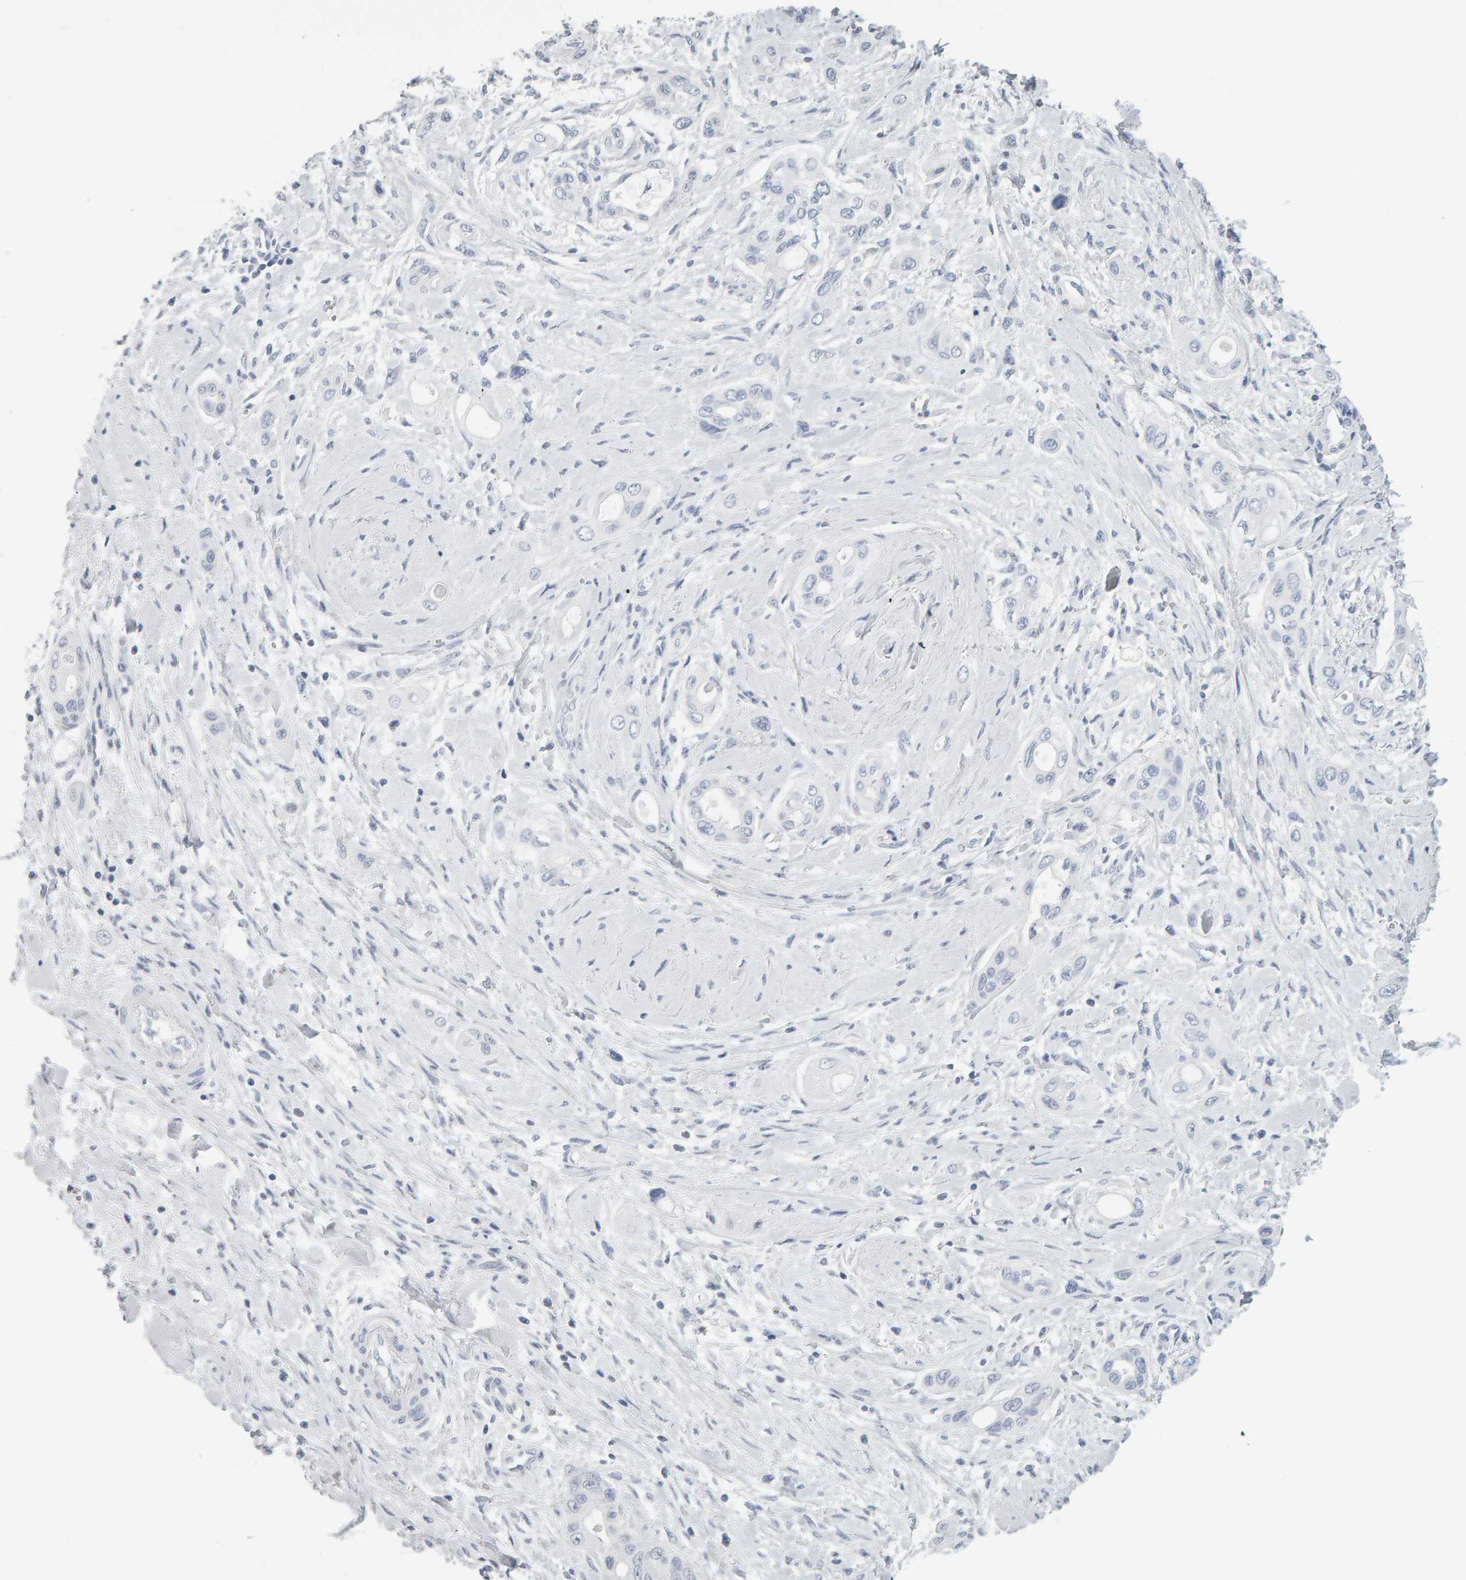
{"staining": {"intensity": "negative", "quantity": "none", "location": "none"}, "tissue": "pancreatic cancer", "cell_type": "Tumor cells", "image_type": "cancer", "snomed": [{"axis": "morphology", "description": "Adenocarcinoma, NOS"}, {"axis": "topography", "description": "Pancreas"}], "caption": "IHC of adenocarcinoma (pancreatic) exhibits no staining in tumor cells. (DAB immunohistochemistry (IHC) with hematoxylin counter stain).", "gene": "CTH", "patient": {"sex": "male", "age": 59}}